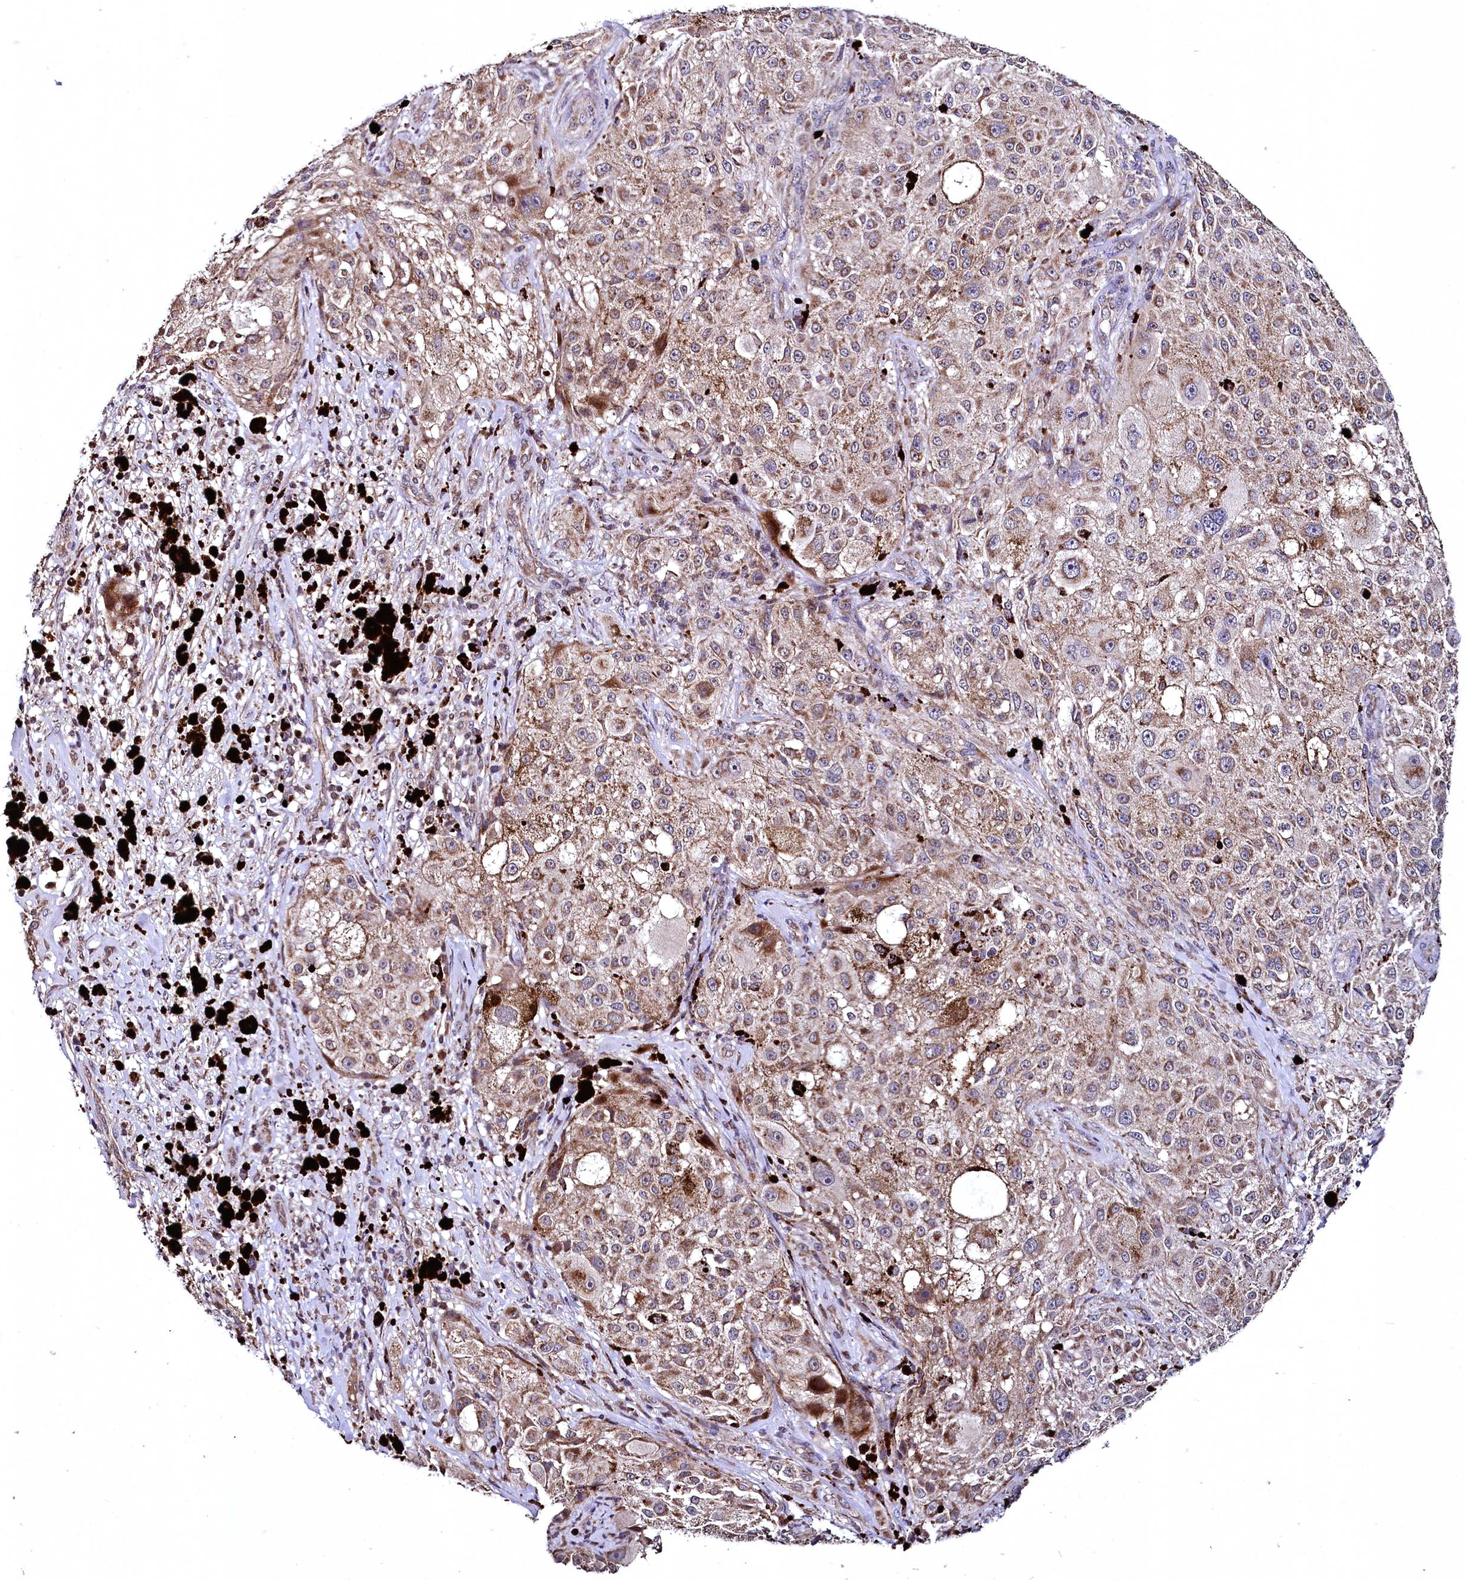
{"staining": {"intensity": "moderate", "quantity": ">75%", "location": "cytoplasmic/membranous"}, "tissue": "melanoma", "cell_type": "Tumor cells", "image_type": "cancer", "snomed": [{"axis": "morphology", "description": "Necrosis, NOS"}, {"axis": "morphology", "description": "Malignant melanoma, NOS"}, {"axis": "topography", "description": "Skin"}], "caption": "Melanoma tissue reveals moderate cytoplasmic/membranous staining in about >75% of tumor cells", "gene": "METTL4", "patient": {"sex": "female", "age": 87}}